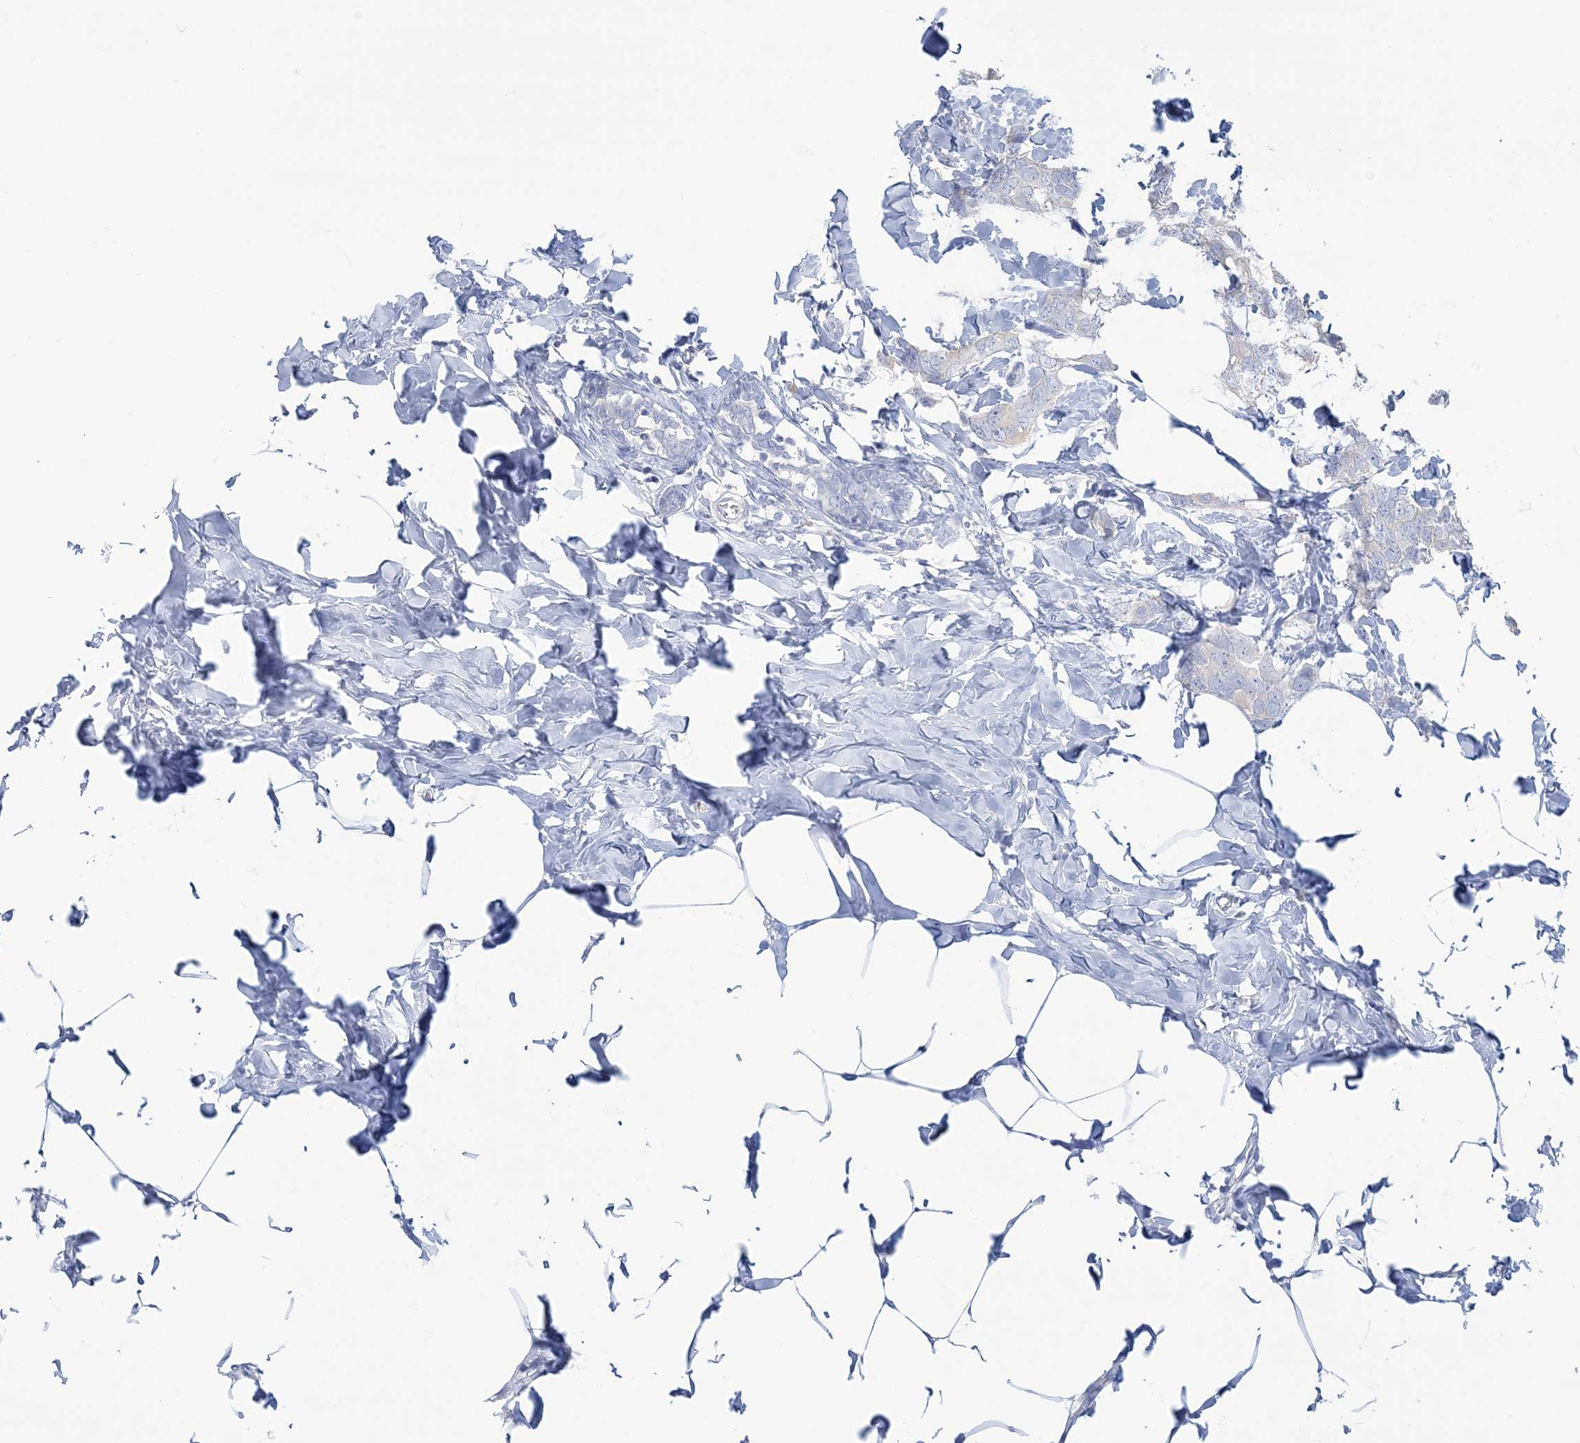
{"staining": {"intensity": "negative", "quantity": "none", "location": "none"}, "tissue": "breast cancer", "cell_type": "Tumor cells", "image_type": "cancer", "snomed": [{"axis": "morphology", "description": "Normal tissue, NOS"}, {"axis": "morphology", "description": "Duct carcinoma"}, {"axis": "topography", "description": "Breast"}], "caption": "The immunohistochemistry (IHC) histopathology image has no significant expression in tumor cells of breast cancer tissue. The staining was performed using DAB to visualize the protein expression in brown, while the nuclei were stained in blue with hematoxylin (Magnification: 20x).", "gene": "ANKS1A", "patient": {"sex": "female", "age": 50}}